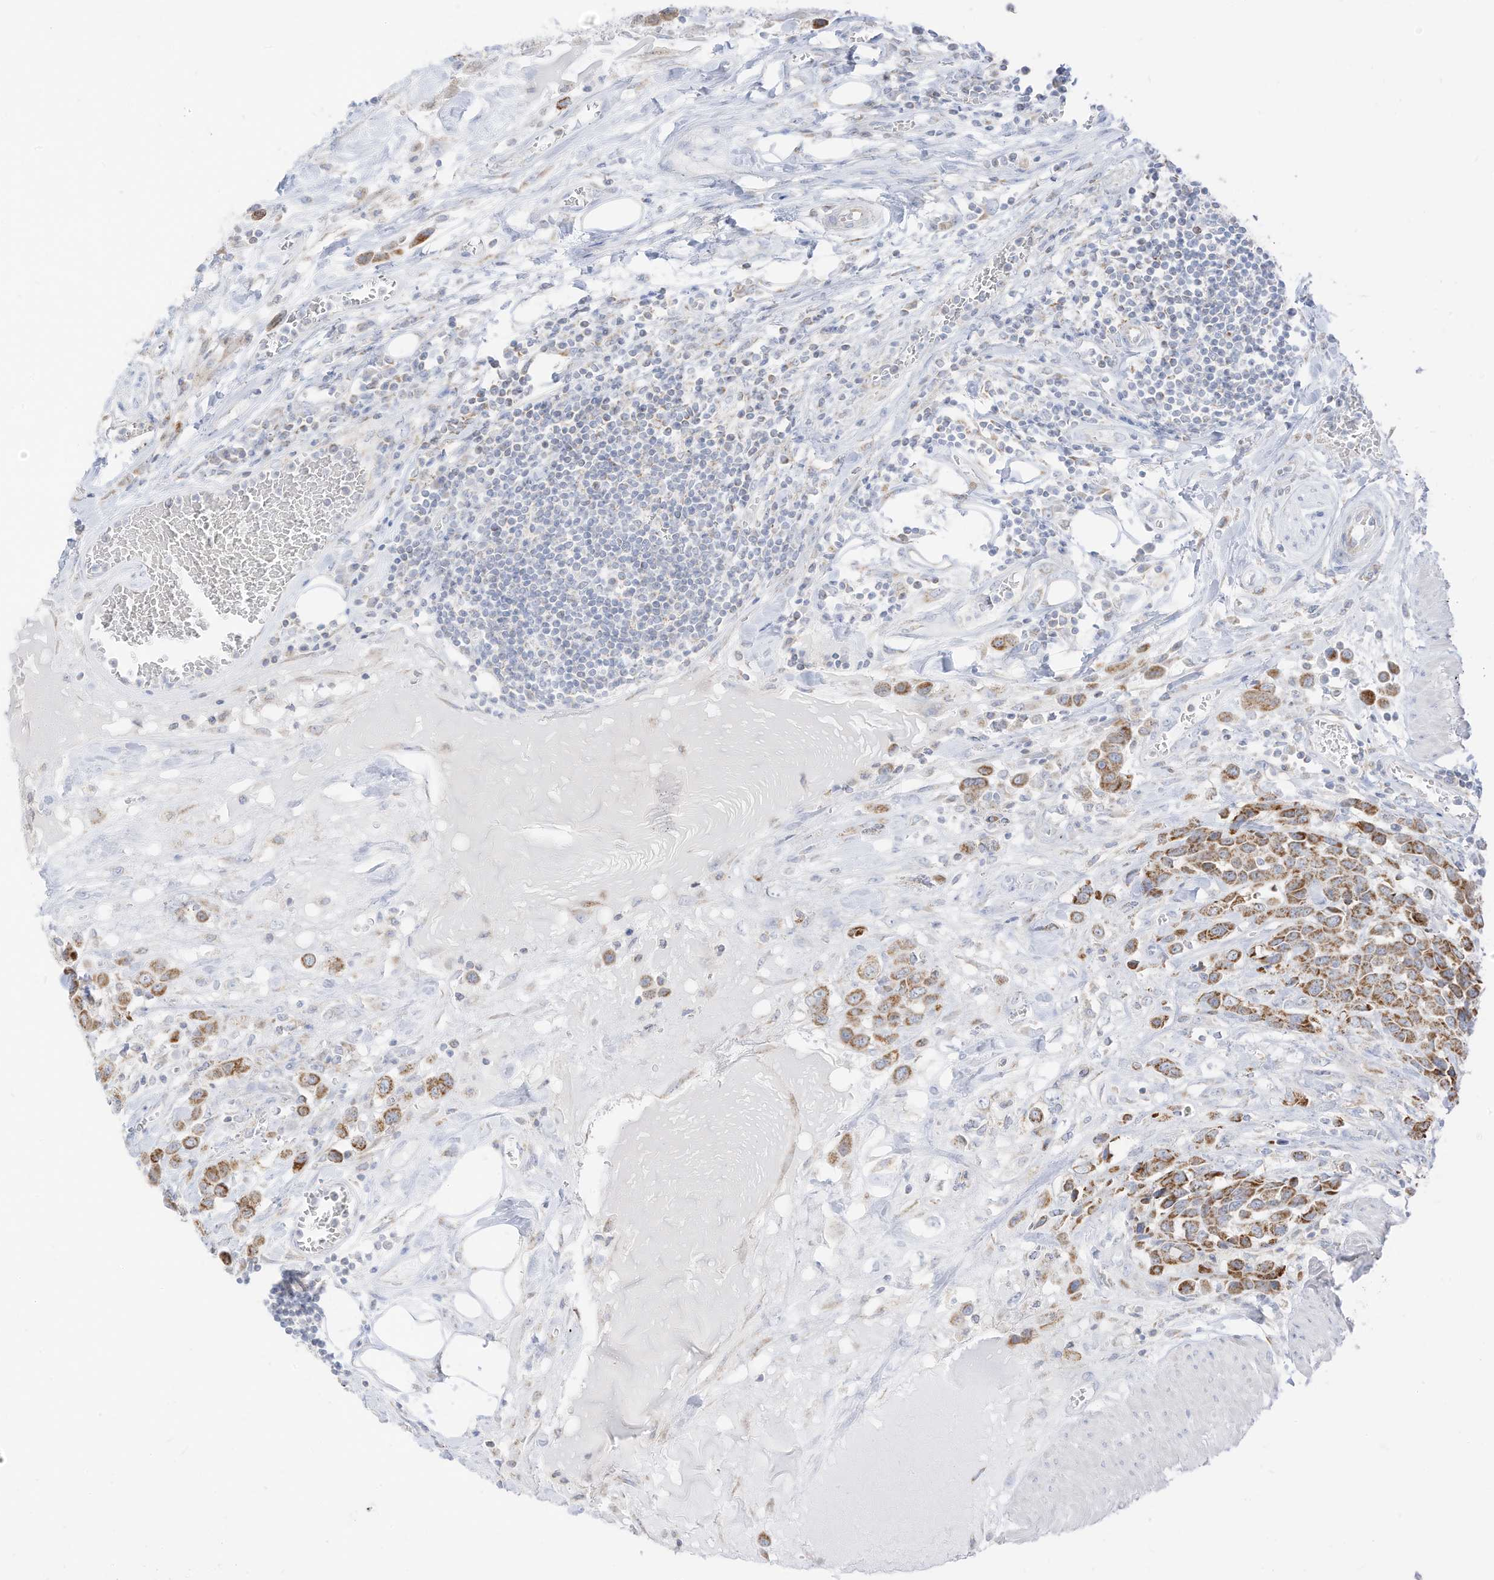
{"staining": {"intensity": "moderate", "quantity": ">75%", "location": "cytoplasmic/membranous"}, "tissue": "urothelial cancer", "cell_type": "Tumor cells", "image_type": "cancer", "snomed": [{"axis": "morphology", "description": "Urothelial carcinoma, High grade"}, {"axis": "topography", "description": "Urinary bladder"}], "caption": "This photomicrograph displays immunohistochemistry staining of urothelial cancer, with medium moderate cytoplasmic/membranous positivity in approximately >75% of tumor cells.", "gene": "ETHE1", "patient": {"sex": "male", "age": 50}}